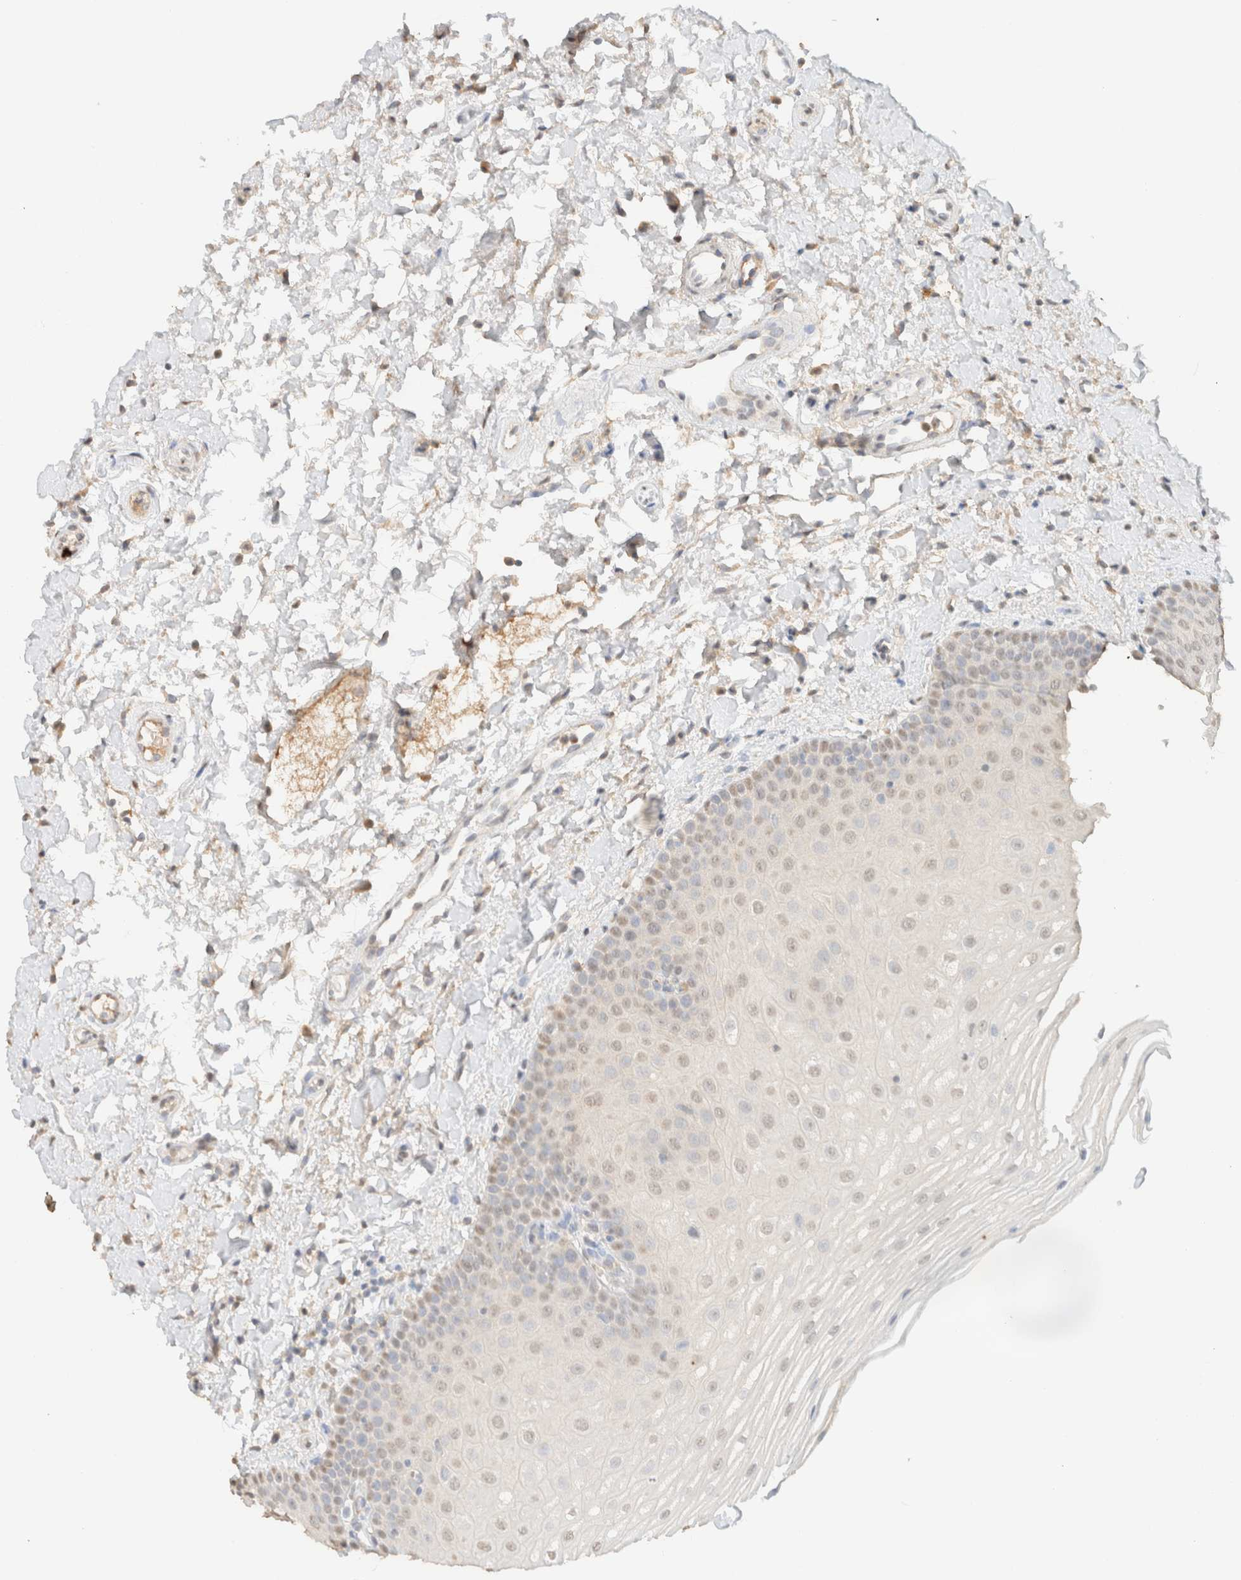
{"staining": {"intensity": "weak", "quantity": "<25%", "location": "nuclear"}, "tissue": "oral mucosa", "cell_type": "Squamous epithelial cells", "image_type": "normal", "snomed": [{"axis": "morphology", "description": "Normal tissue, NOS"}, {"axis": "topography", "description": "Skin"}, {"axis": "topography", "description": "Oral tissue"}], "caption": "Immunohistochemical staining of benign human oral mucosa exhibits no significant positivity in squamous epithelial cells.", "gene": "CPA1", "patient": {"sex": "male", "age": 84}}